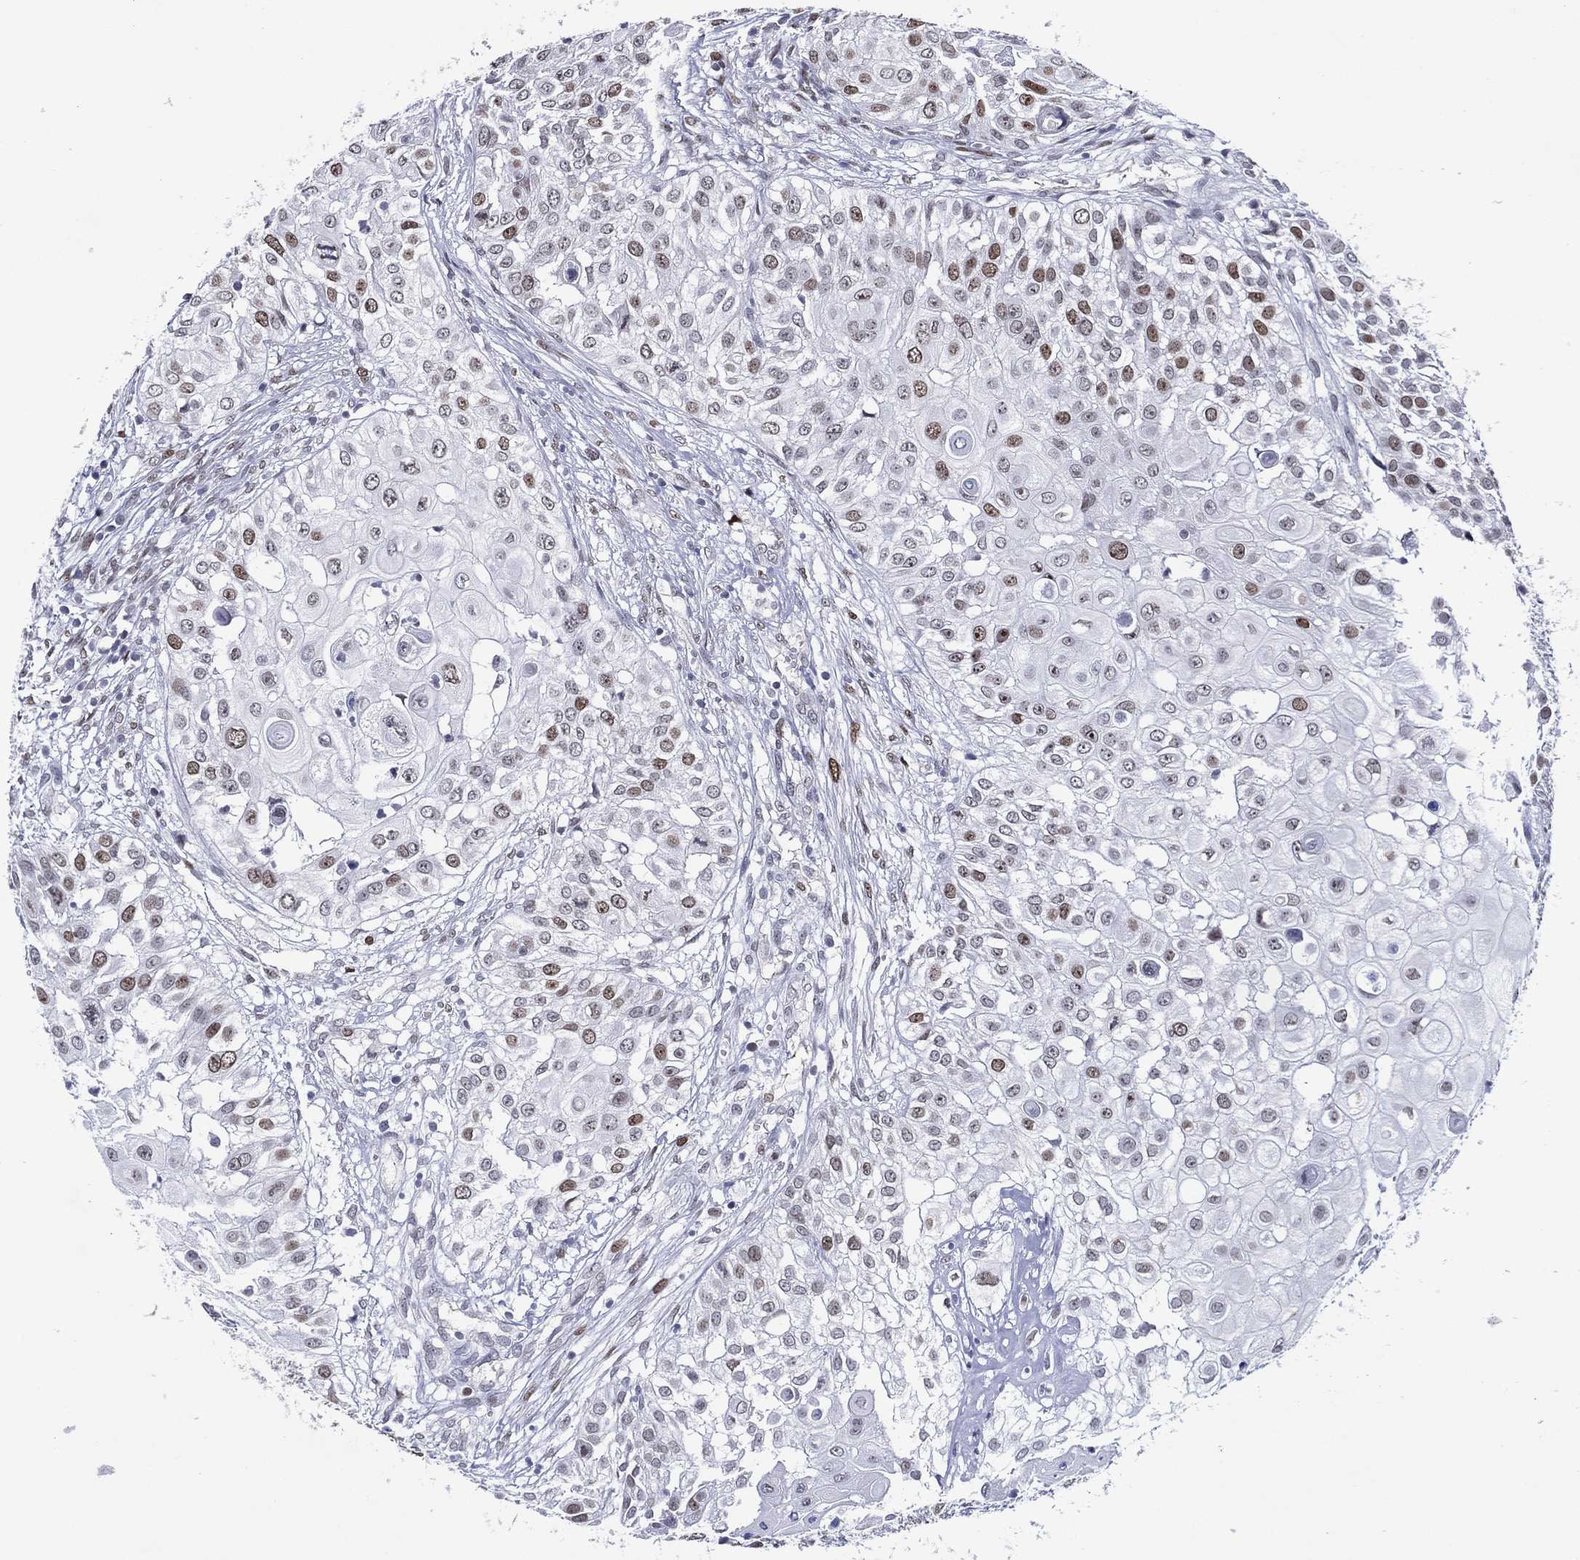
{"staining": {"intensity": "moderate", "quantity": "<25%", "location": "nuclear"}, "tissue": "urothelial cancer", "cell_type": "Tumor cells", "image_type": "cancer", "snomed": [{"axis": "morphology", "description": "Urothelial carcinoma, High grade"}, {"axis": "topography", "description": "Urinary bladder"}], "caption": "Brown immunohistochemical staining in urothelial cancer displays moderate nuclear expression in about <25% of tumor cells.", "gene": "GATA6", "patient": {"sex": "female", "age": 79}}